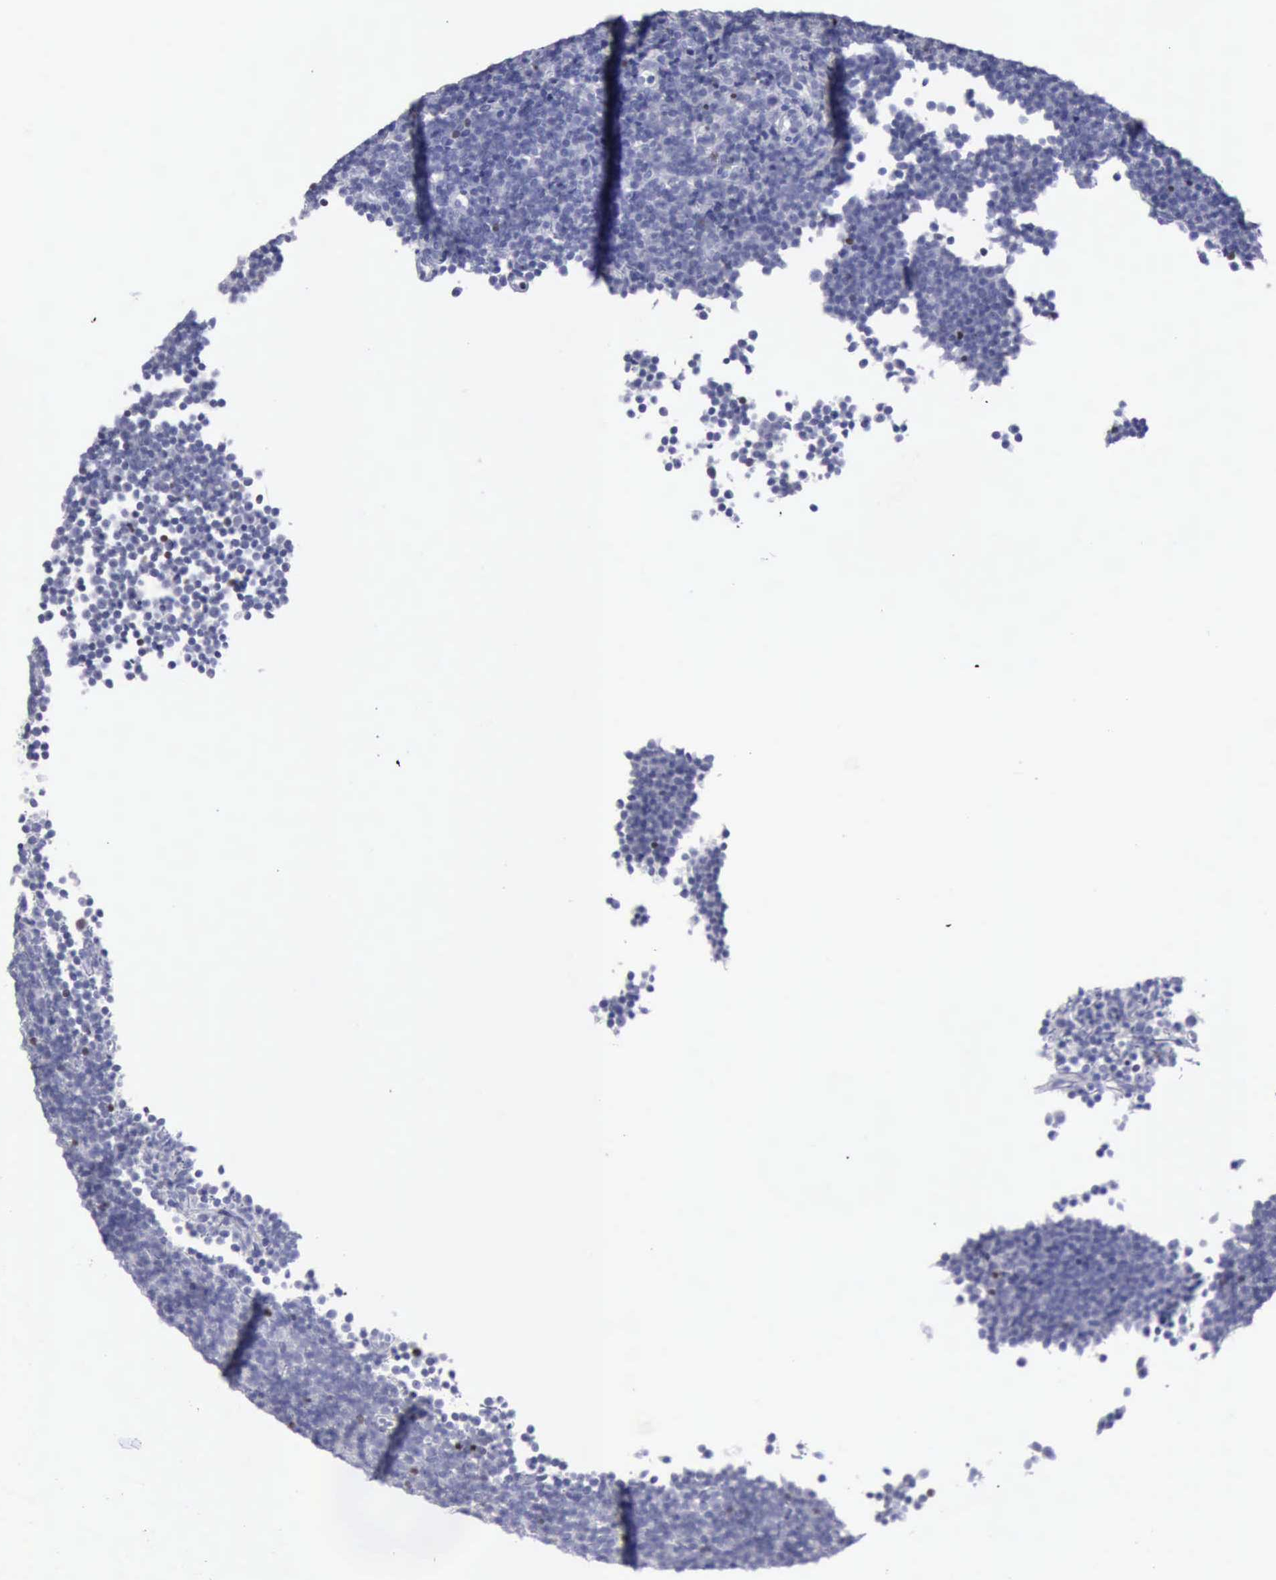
{"staining": {"intensity": "negative", "quantity": "none", "location": "none"}, "tissue": "lymphoma", "cell_type": "Tumor cells", "image_type": "cancer", "snomed": [{"axis": "morphology", "description": "Malignant lymphoma, non-Hodgkin's type, Low grade"}, {"axis": "topography", "description": "Lymph node"}], "caption": "Immunohistochemistry (IHC) of human low-grade malignant lymphoma, non-Hodgkin's type exhibits no staining in tumor cells.", "gene": "SATB2", "patient": {"sex": "male", "age": 57}}